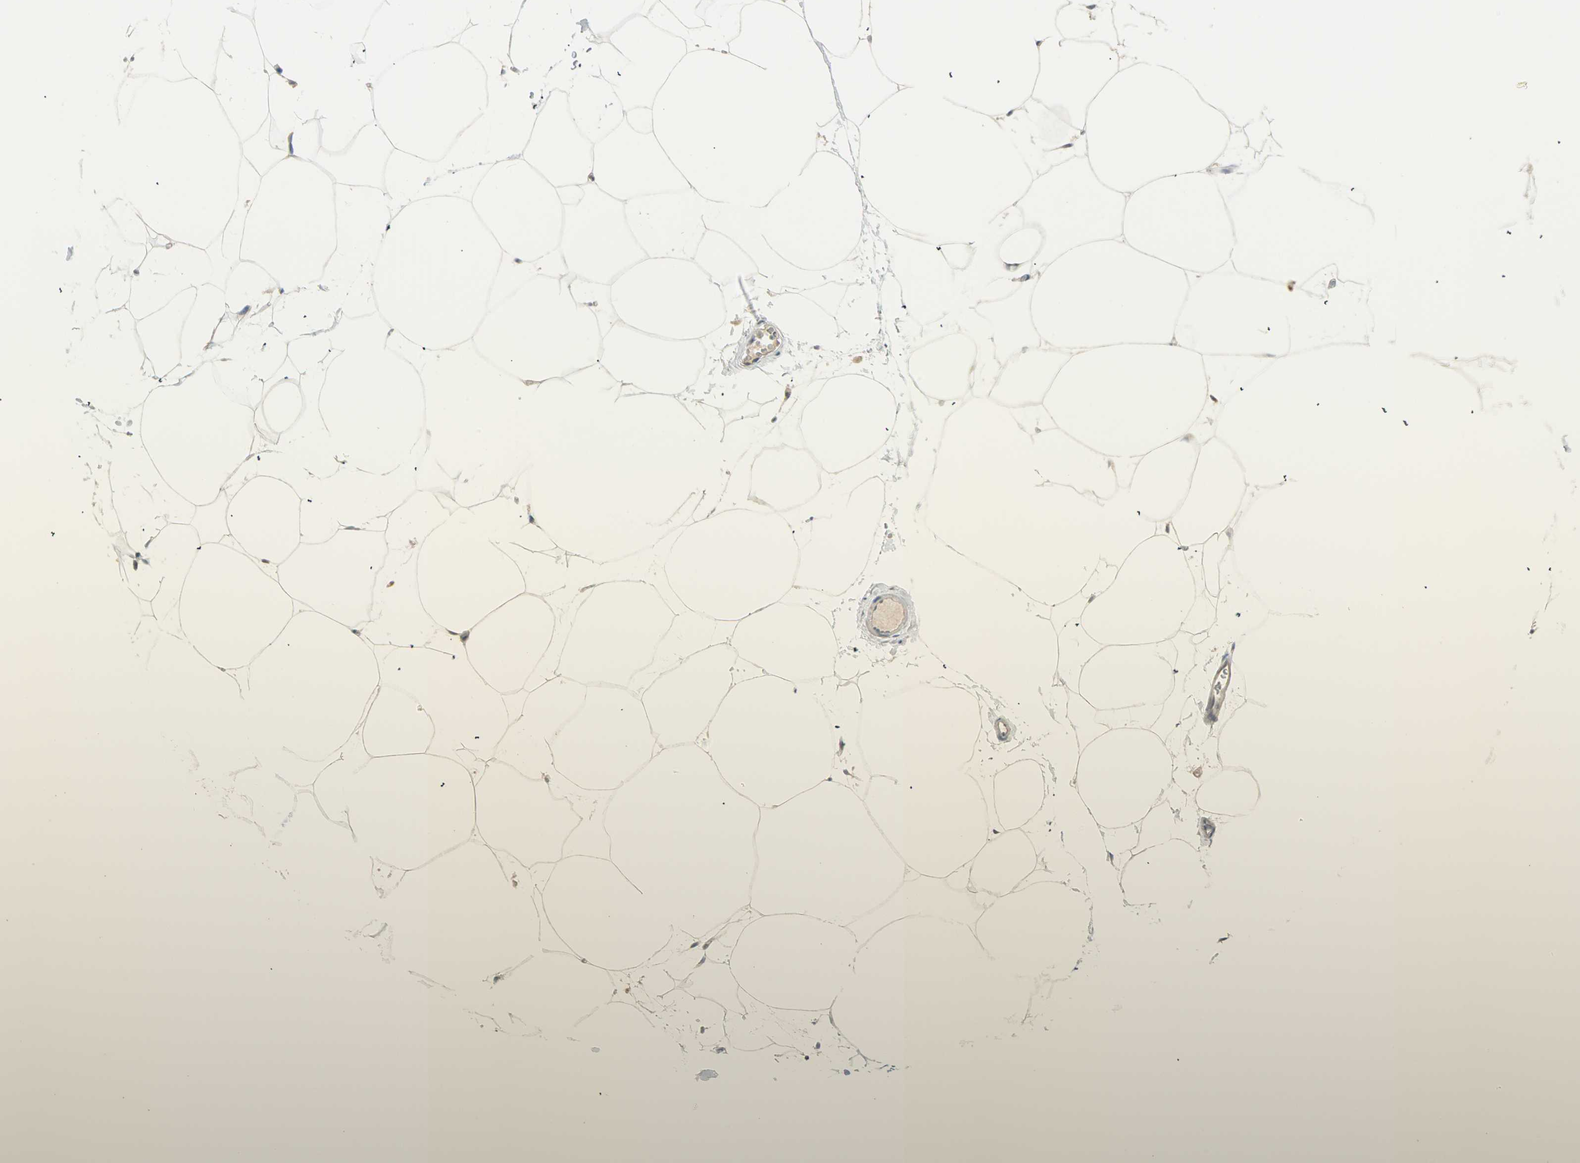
{"staining": {"intensity": "negative", "quantity": "none", "location": "none"}, "tissue": "adipose tissue", "cell_type": "Adipocytes", "image_type": "normal", "snomed": [{"axis": "morphology", "description": "Normal tissue, NOS"}, {"axis": "morphology", "description": "Duct carcinoma"}, {"axis": "topography", "description": "Breast"}, {"axis": "topography", "description": "Adipose tissue"}], "caption": "Human adipose tissue stained for a protein using IHC shows no staining in adipocytes.", "gene": "RAD18", "patient": {"sex": "female", "age": 37}}